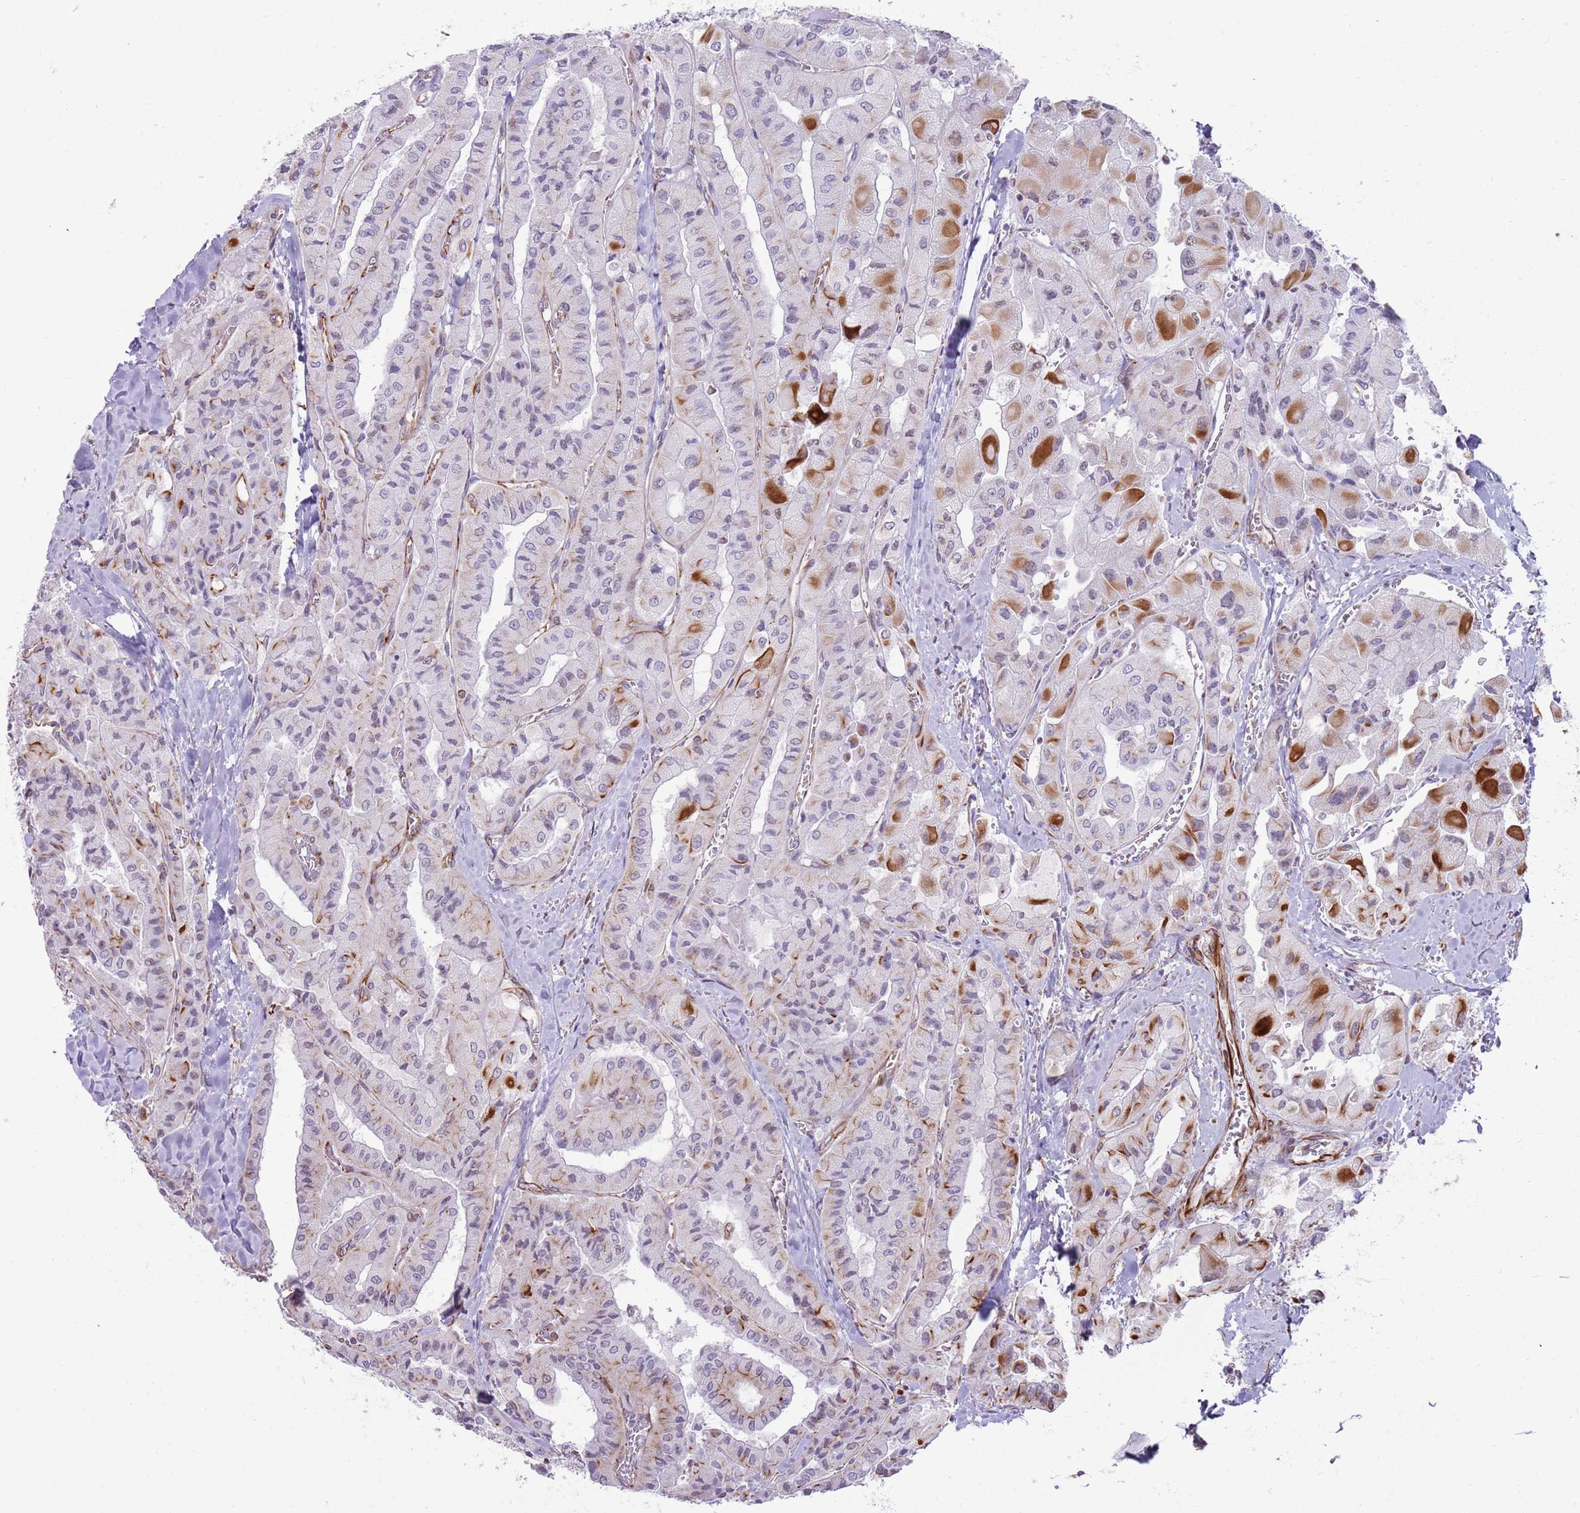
{"staining": {"intensity": "moderate", "quantity": "<25%", "location": "cytoplasmic/membranous"}, "tissue": "thyroid cancer", "cell_type": "Tumor cells", "image_type": "cancer", "snomed": [{"axis": "morphology", "description": "Normal tissue, NOS"}, {"axis": "morphology", "description": "Papillary adenocarcinoma, NOS"}, {"axis": "topography", "description": "Thyroid gland"}], "caption": "Thyroid cancer was stained to show a protein in brown. There is low levels of moderate cytoplasmic/membranous positivity in approximately <25% of tumor cells. (Brightfield microscopy of DAB IHC at high magnification).", "gene": "NBPF3", "patient": {"sex": "female", "age": 59}}